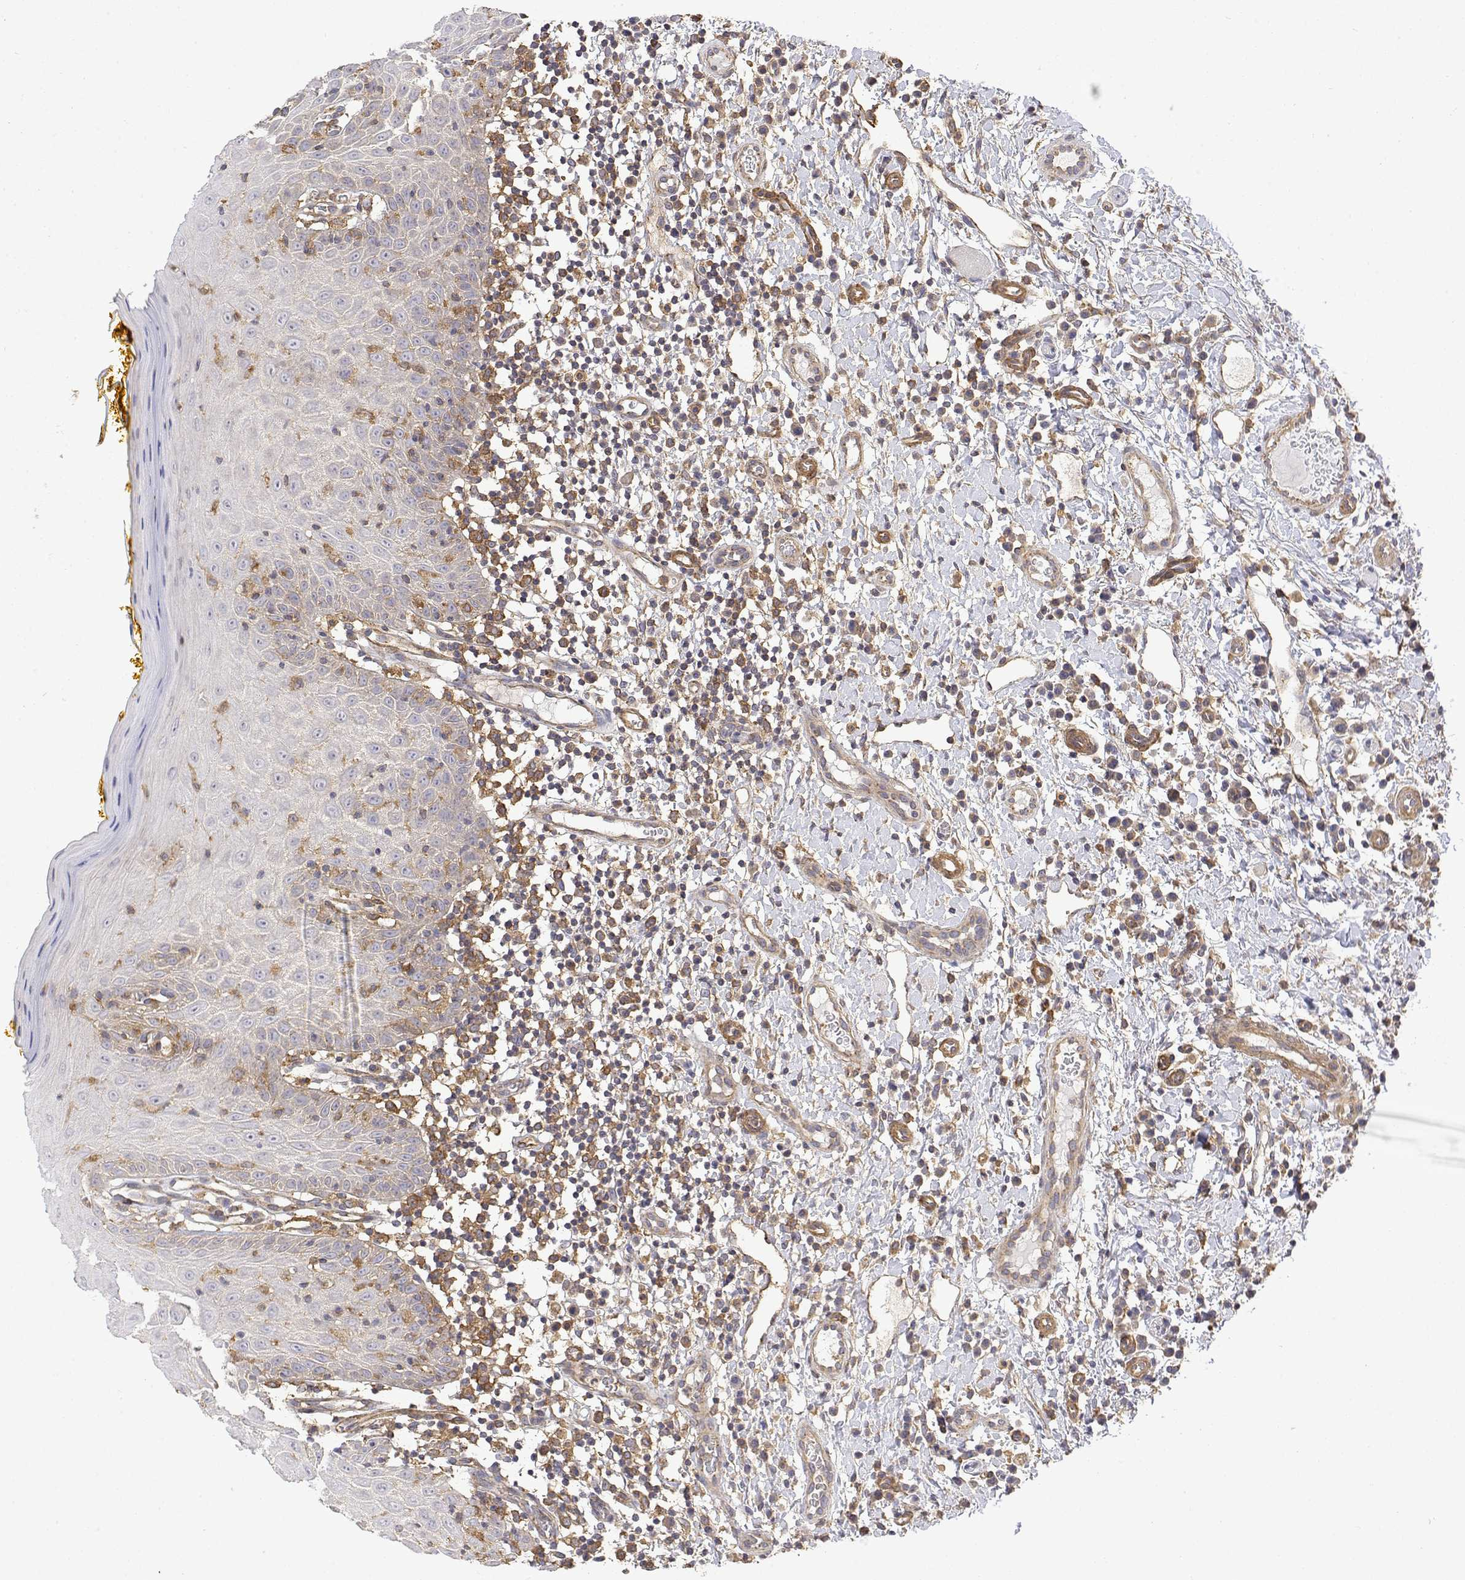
{"staining": {"intensity": "negative", "quantity": "none", "location": "none"}, "tissue": "oral mucosa", "cell_type": "Squamous epithelial cells", "image_type": "normal", "snomed": [{"axis": "morphology", "description": "Normal tissue, NOS"}, {"axis": "topography", "description": "Oral tissue"}, {"axis": "topography", "description": "Tounge, NOS"}], "caption": "Squamous epithelial cells show no significant positivity in normal oral mucosa. Nuclei are stained in blue.", "gene": "PACSIN2", "patient": {"sex": "female", "age": 58}}